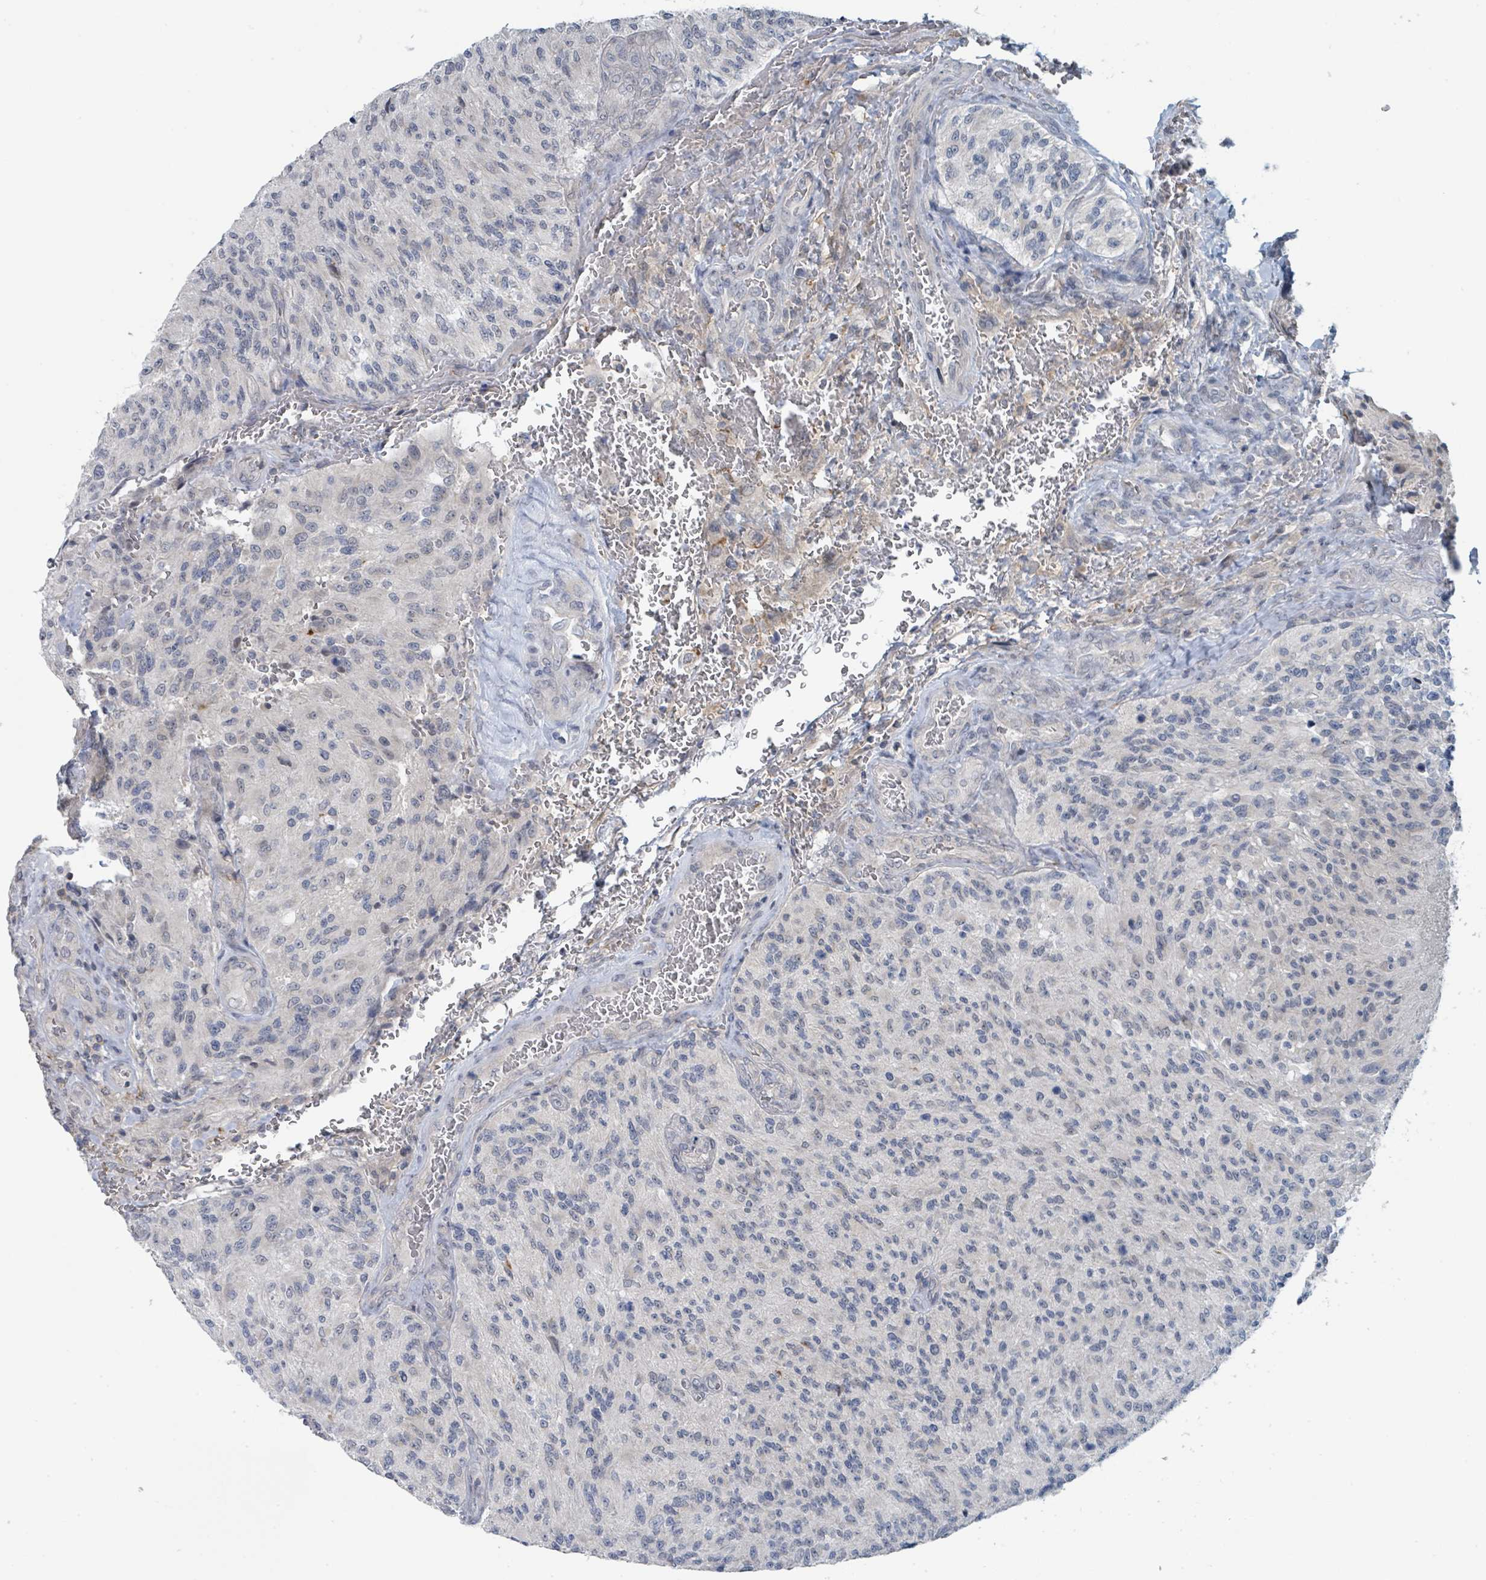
{"staining": {"intensity": "negative", "quantity": "none", "location": "none"}, "tissue": "glioma", "cell_type": "Tumor cells", "image_type": "cancer", "snomed": [{"axis": "morphology", "description": "Normal tissue, NOS"}, {"axis": "morphology", "description": "Glioma, malignant, High grade"}, {"axis": "topography", "description": "Cerebral cortex"}], "caption": "DAB immunohistochemical staining of human glioma reveals no significant staining in tumor cells. The staining was performed using DAB to visualize the protein expression in brown, while the nuclei were stained in blue with hematoxylin (Magnification: 20x).", "gene": "ANKRD55", "patient": {"sex": "male", "age": 56}}